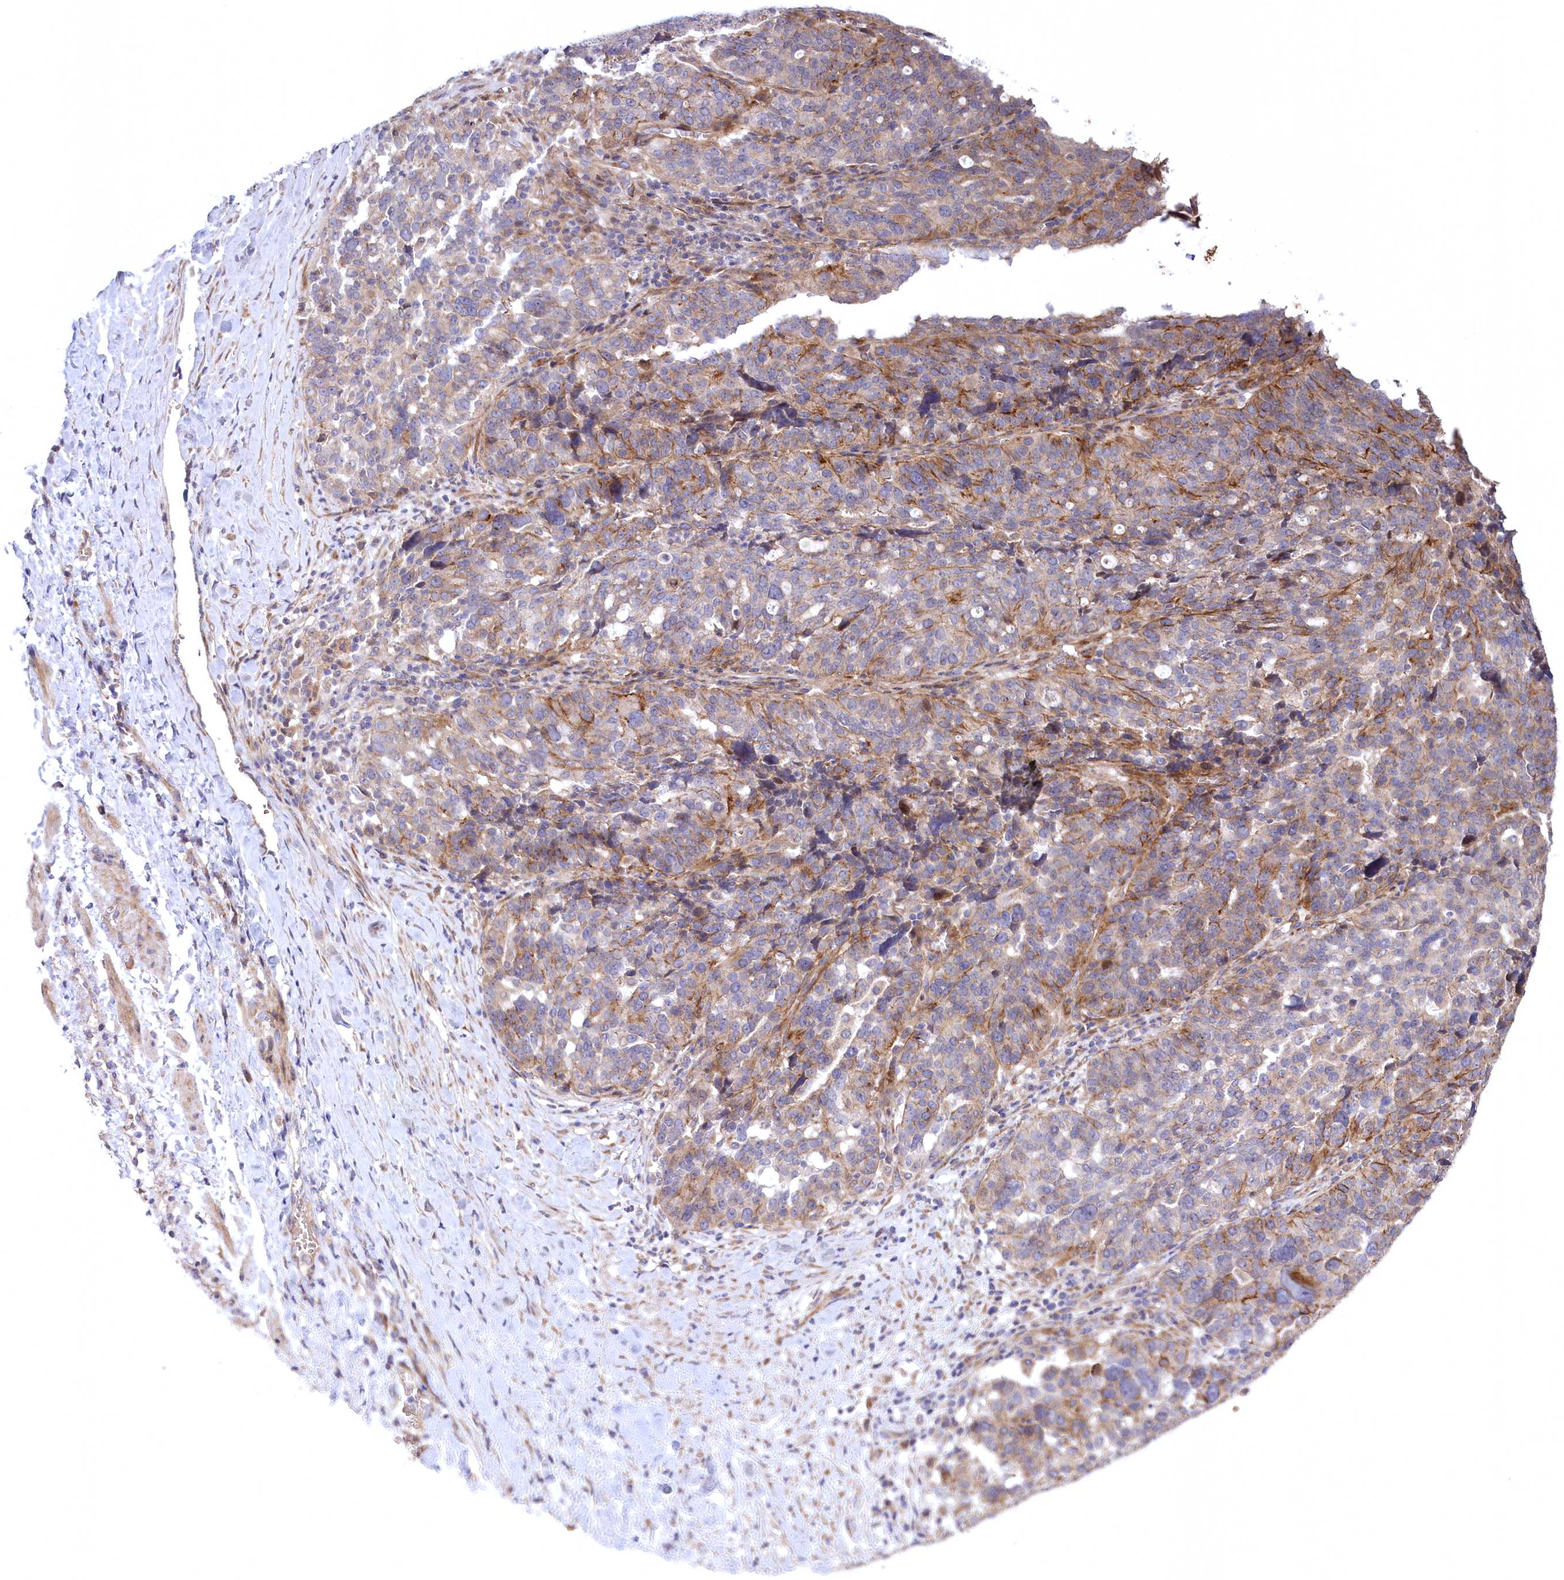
{"staining": {"intensity": "moderate", "quantity": "25%-75%", "location": "cytoplasmic/membranous"}, "tissue": "ovarian cancer", "cell_type": "Tumor cells", "image_type": "cancer", "snomed": [{"axis": "morphology", "description": "Cystadenocarcinoma, serous, NOS"}, {"axis": "topography", "description": "Ovary"}], "caption": "IHC micrograph of neoplastic tissue: human serous cystadenocarcinoma (ovarian) stained using IHC displays medium levels of moderate protein expression localized specifically in the cytoplasmic/membranous of tumor cells, appearing as a cytoplasmic/membranous brown color.", "gene": "TRUB1", "patient": {"sex": "female", "age": 59}}